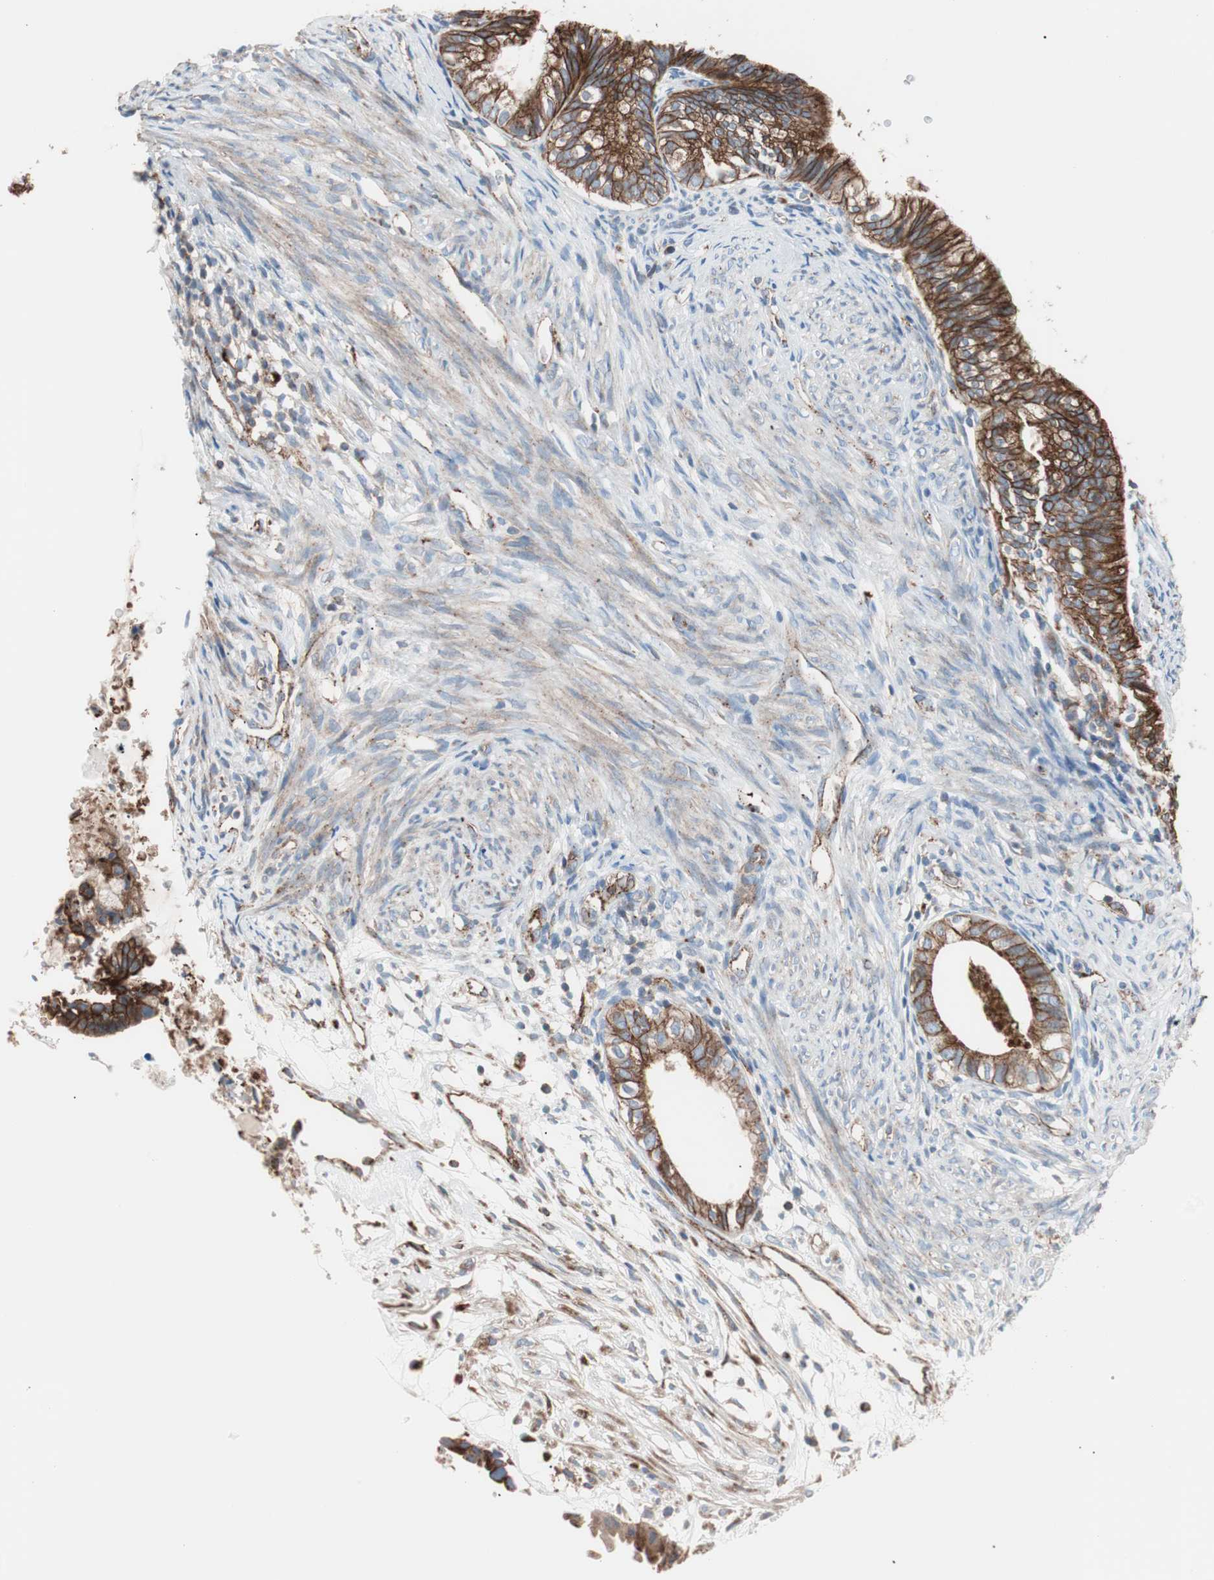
{"staining": {"intensity": "strong", "quantity": ">75%", "location": "cytoplasmic/membranous"}, "tissue": "cervical cancer", "cell_type": "Tumor cells", "image_type": "cancer", "snomed": [{"axis": "morphology", "description": "Normal tissue, NOS"}, {"axis": "morphology", "description": "Adenocarcinoma, NOS"}, {"axis": "topography", "description": "Cervix"}, {"axis": "topography", "description": "Endometrium"}], "caption": "An immunohistochemistry (IHC) photomicrograph of tumor tissue is shown. Protein staining in brown labels strong cytoplasmic/membranous positivity in cervical cancer (adenocarcinoma) within tumor cells. (DAB (3,3'-diaminobenzidine) IHC, brown staining for protein, blue staining for nuclei).", "gene": "FLOT2", "patient": {"sex": "female", "age": 86}}